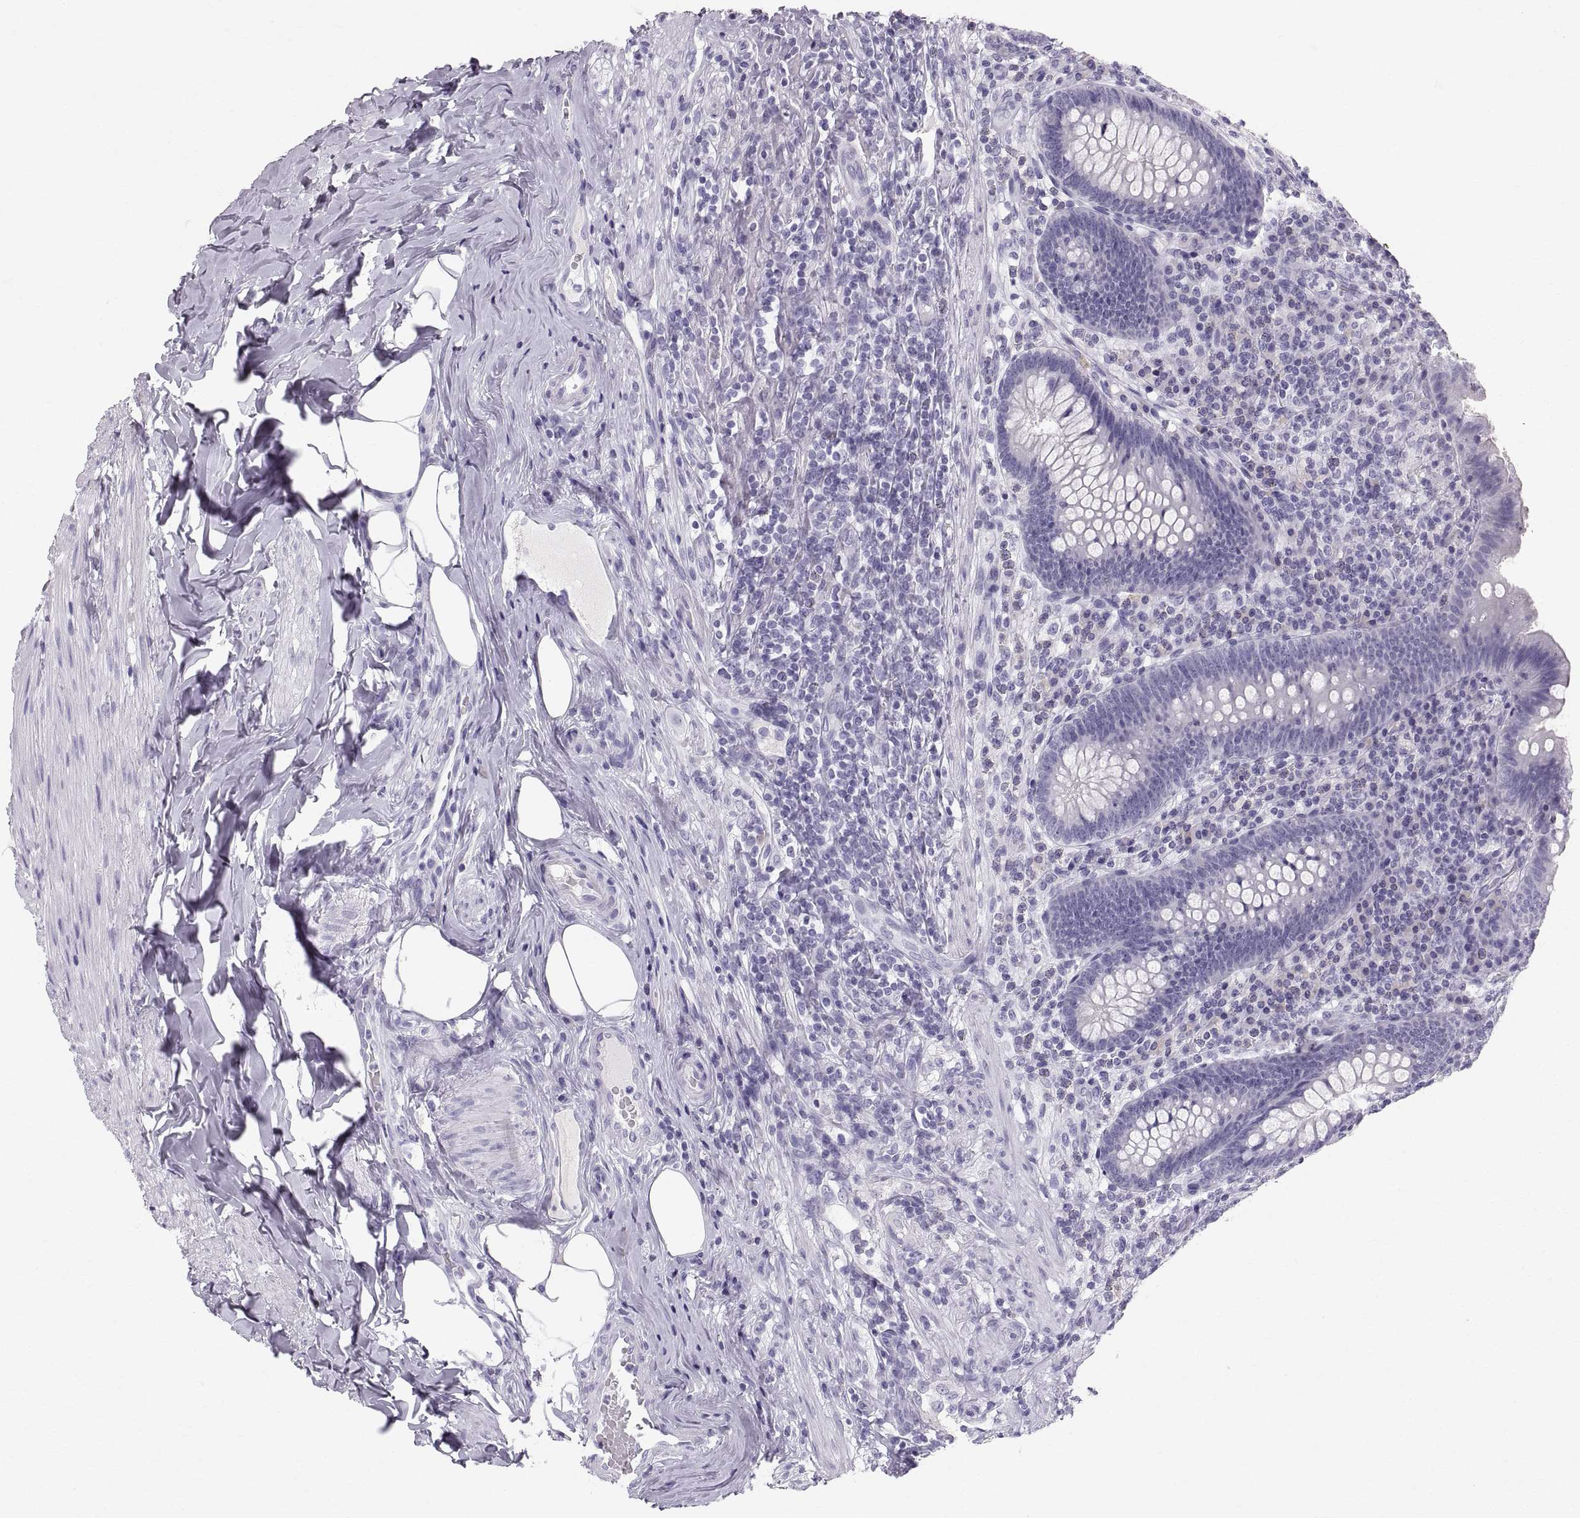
{"staining": {"intensity": "negative", "quantity": "none", "location": "none"}, "tissue": "appendix", "cell_type": "Glandular cells", "image_type": "normal", "snomed": [{"axis": "morphology", "description": "Normal tissue, NOS"}, {"axis": "topography", "description": "Appendix"}], "caption": "IHC photomicrograph of benign appendix stained for a protein (brown), which exhibits no staining in glandular cells. Brightfield microscopy of IHC stained with DAB (3,3'-diaminobenzidine) (brown) and hematoxylin (blue), captured at high magnification.", "gene": "SLC22A6", "patient": {"sex": "male", "age": 47}}